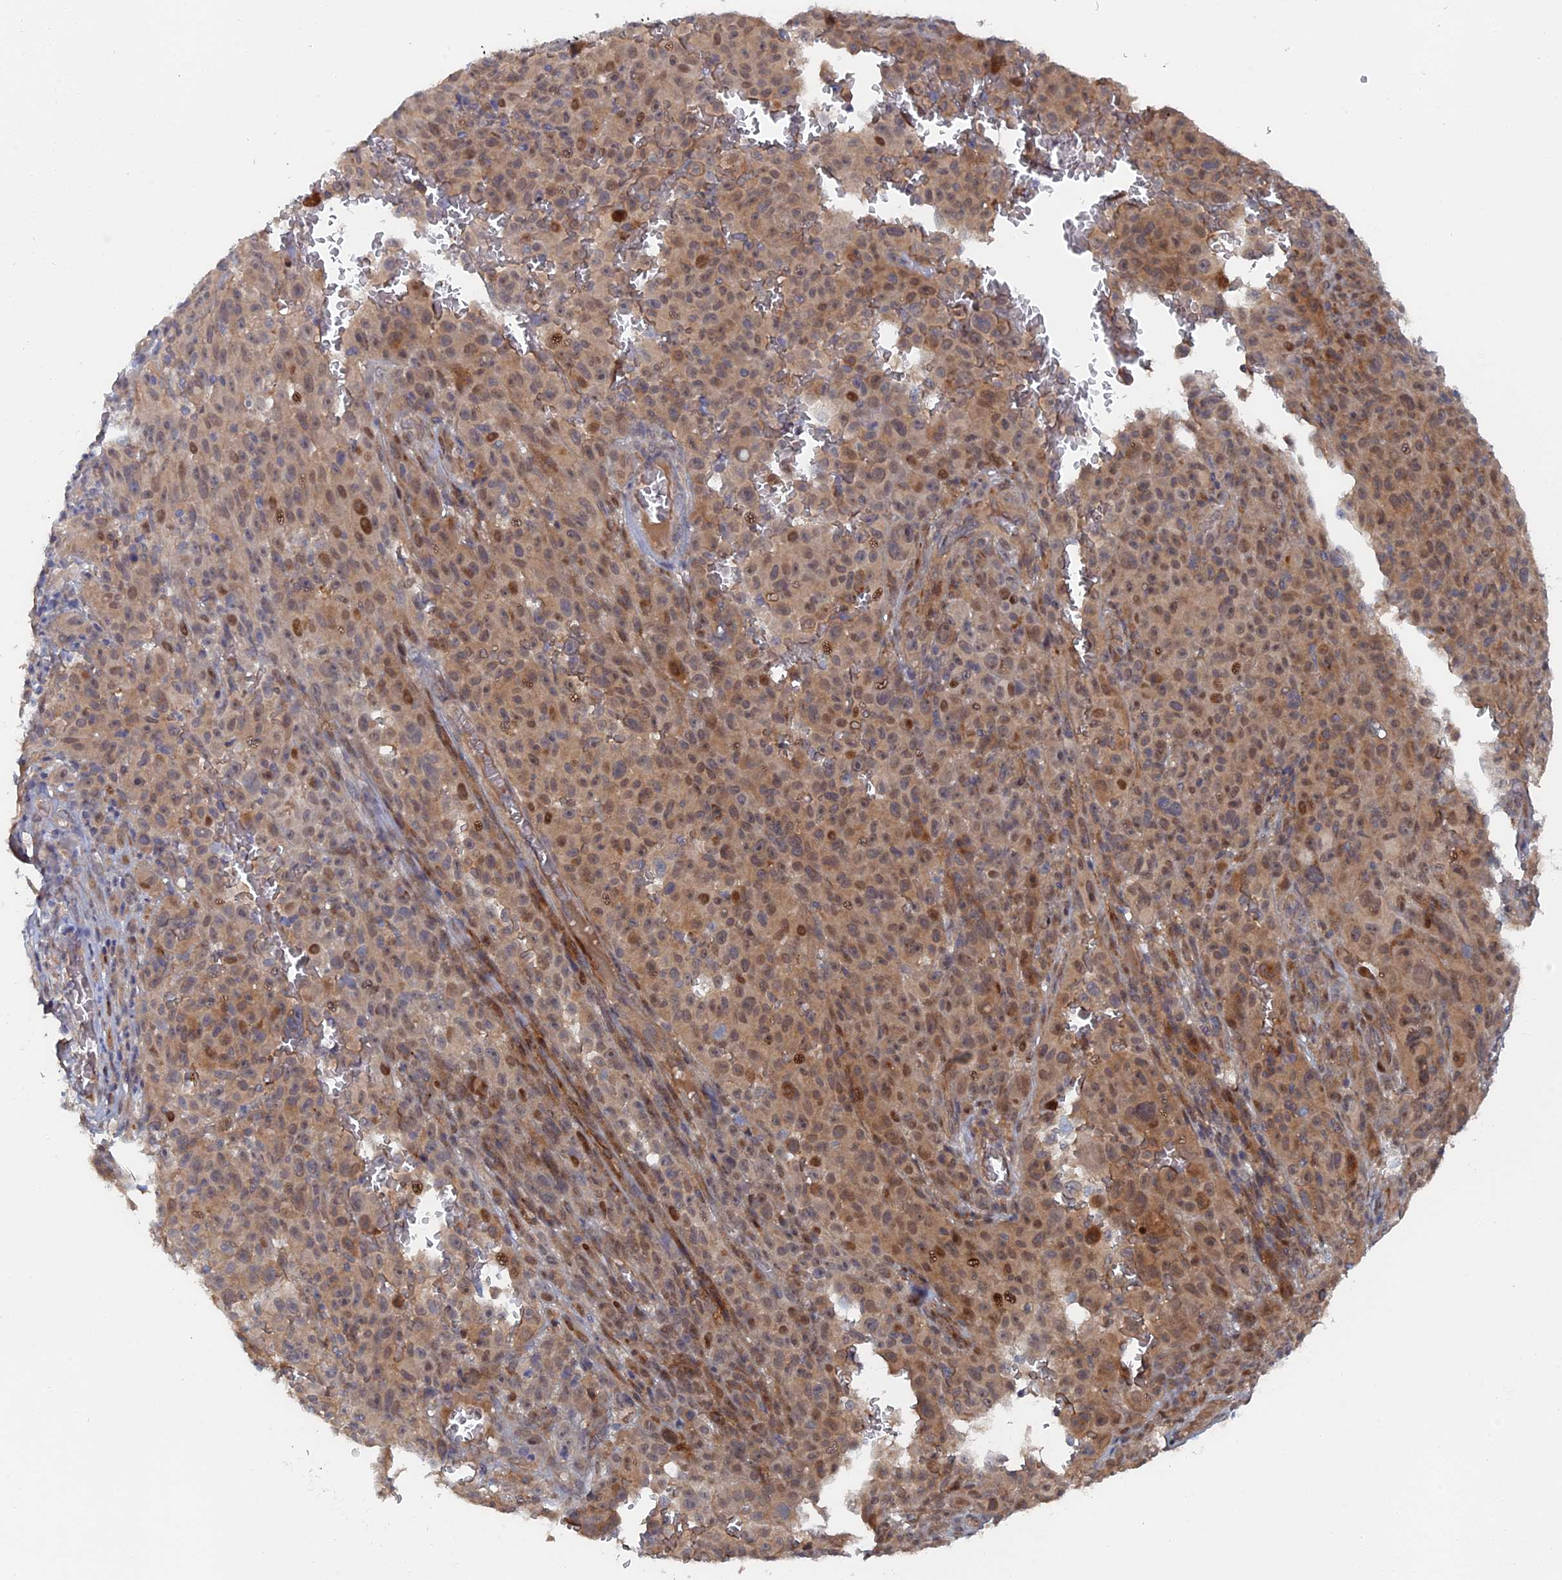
{"staining": {"intensity": "moderate", "quantity": ">75%", "location": "cytoplasmic/membranous,nuclear"}, "tissue": "melanoma", "cell_type": "Tumor cells", "image_type": "cancer", "snomed": [{"axis": "morphology", "description": "Malignant melanoma, NOS"}, {"axis": "topography", "description": "Skin"}], "caption": "Malignant melanoma stained with DAB (3,3'-diaminobenzidine) immunohistochemistry (IHC) demonstrates medium levels of moderate cytoplasmic/membranous and nuclear positivity in about >75% of tumor cells. (DAB IHC, brown staining for protein, blue staining for nuclei).", "gene": "ELOVL6", "patient": {"sex": "female", "age": 82}}